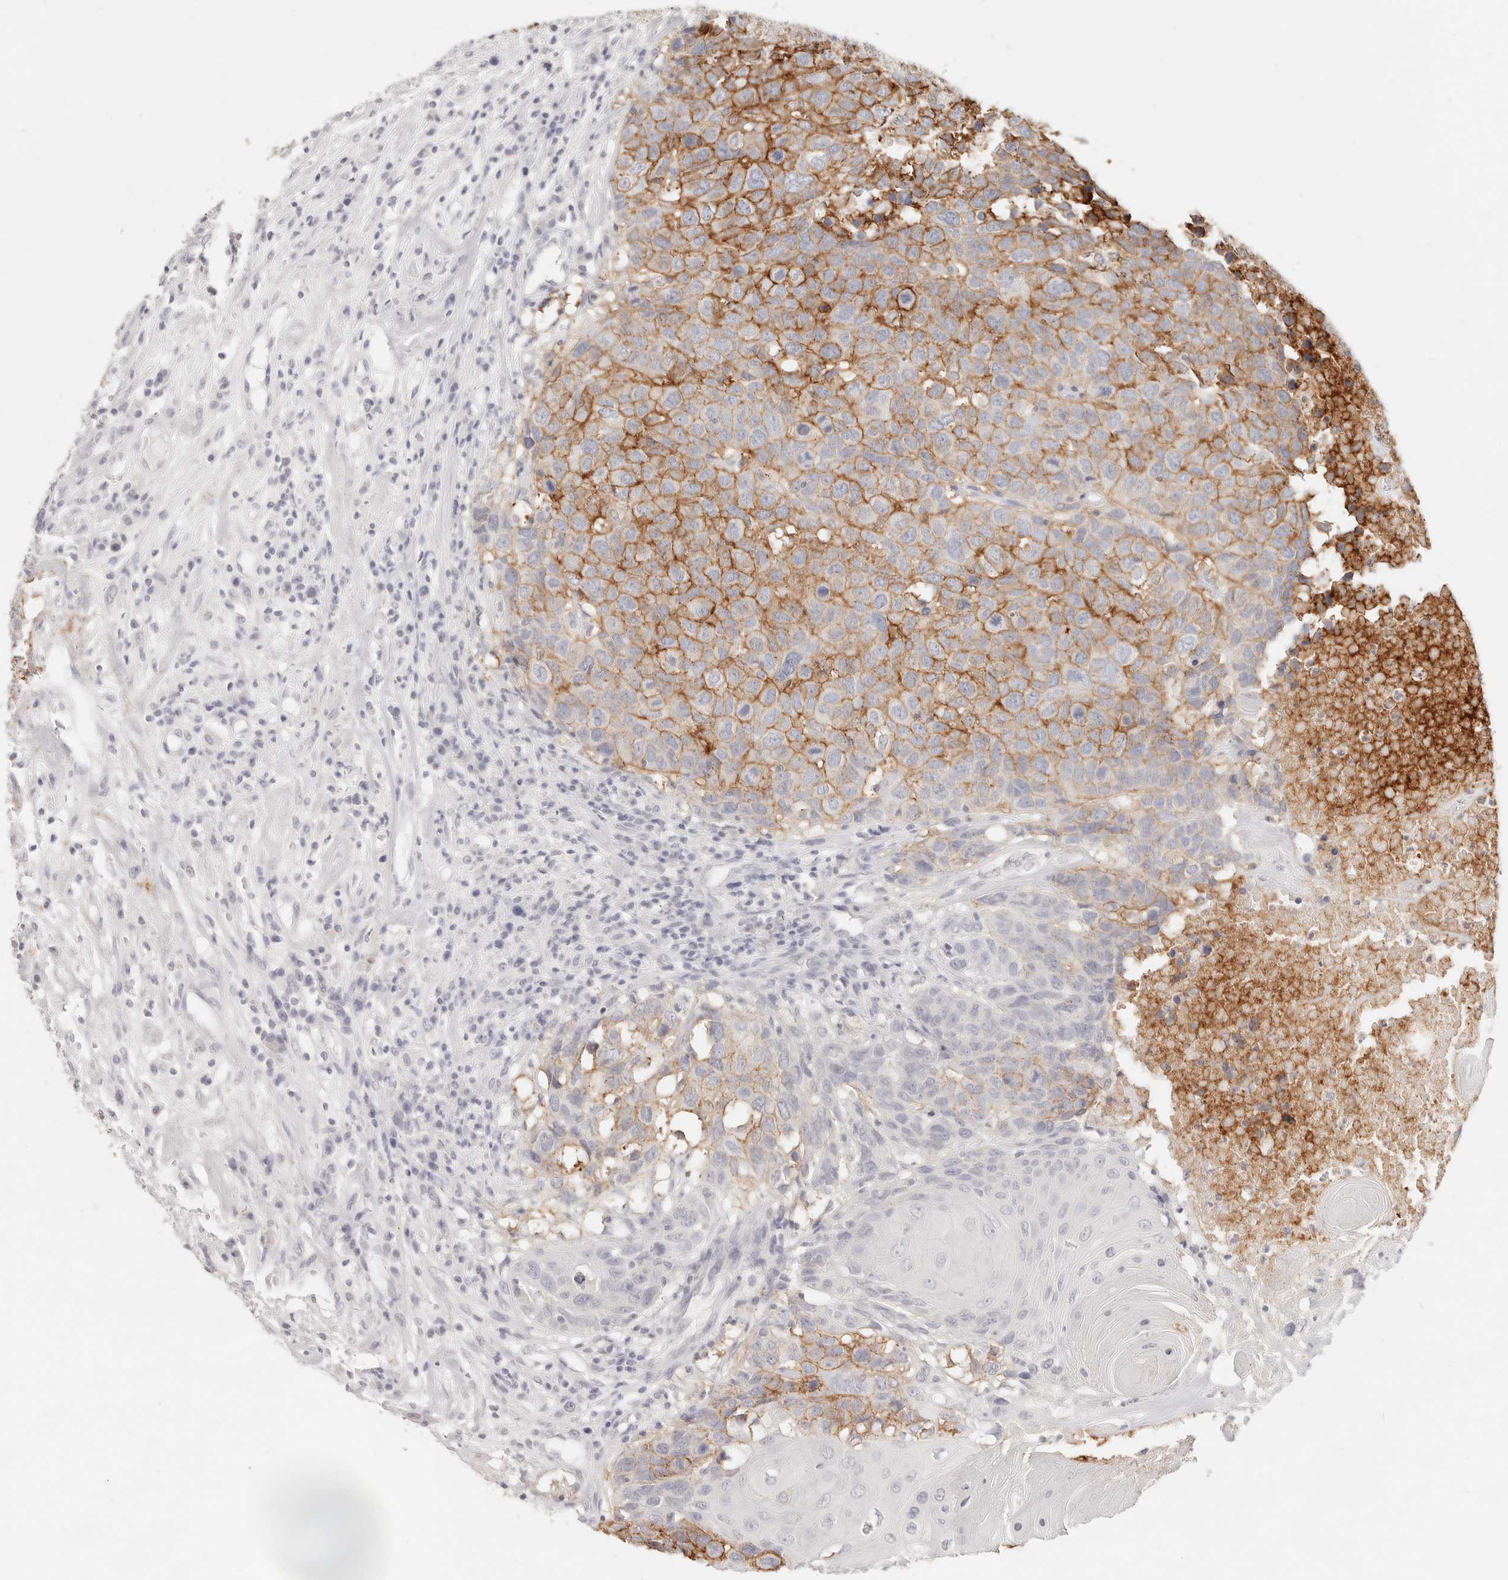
{"staining": {"intensity": "moderate", "quantity": ">75%", "location": "cytoplasmic/membranous"}, "tissue": "head and neck cancer", "cell_type": "Tumor cells", "image_type": "cancer", "snomed": [{"axis": "morphology", "description": "Squamous cell carcinoma, NOS"}, {"axis": "topography", "description": "Head-Neck"}], "caption": "Head and neck squamous cell carcinoma stained for a protein (brown) exhibits moderate cytoplasmic/membranous positive staining in about >75% of tumor cells.", "gene": "EPCAM", "patient": {"sex": "male", "age": 66}}